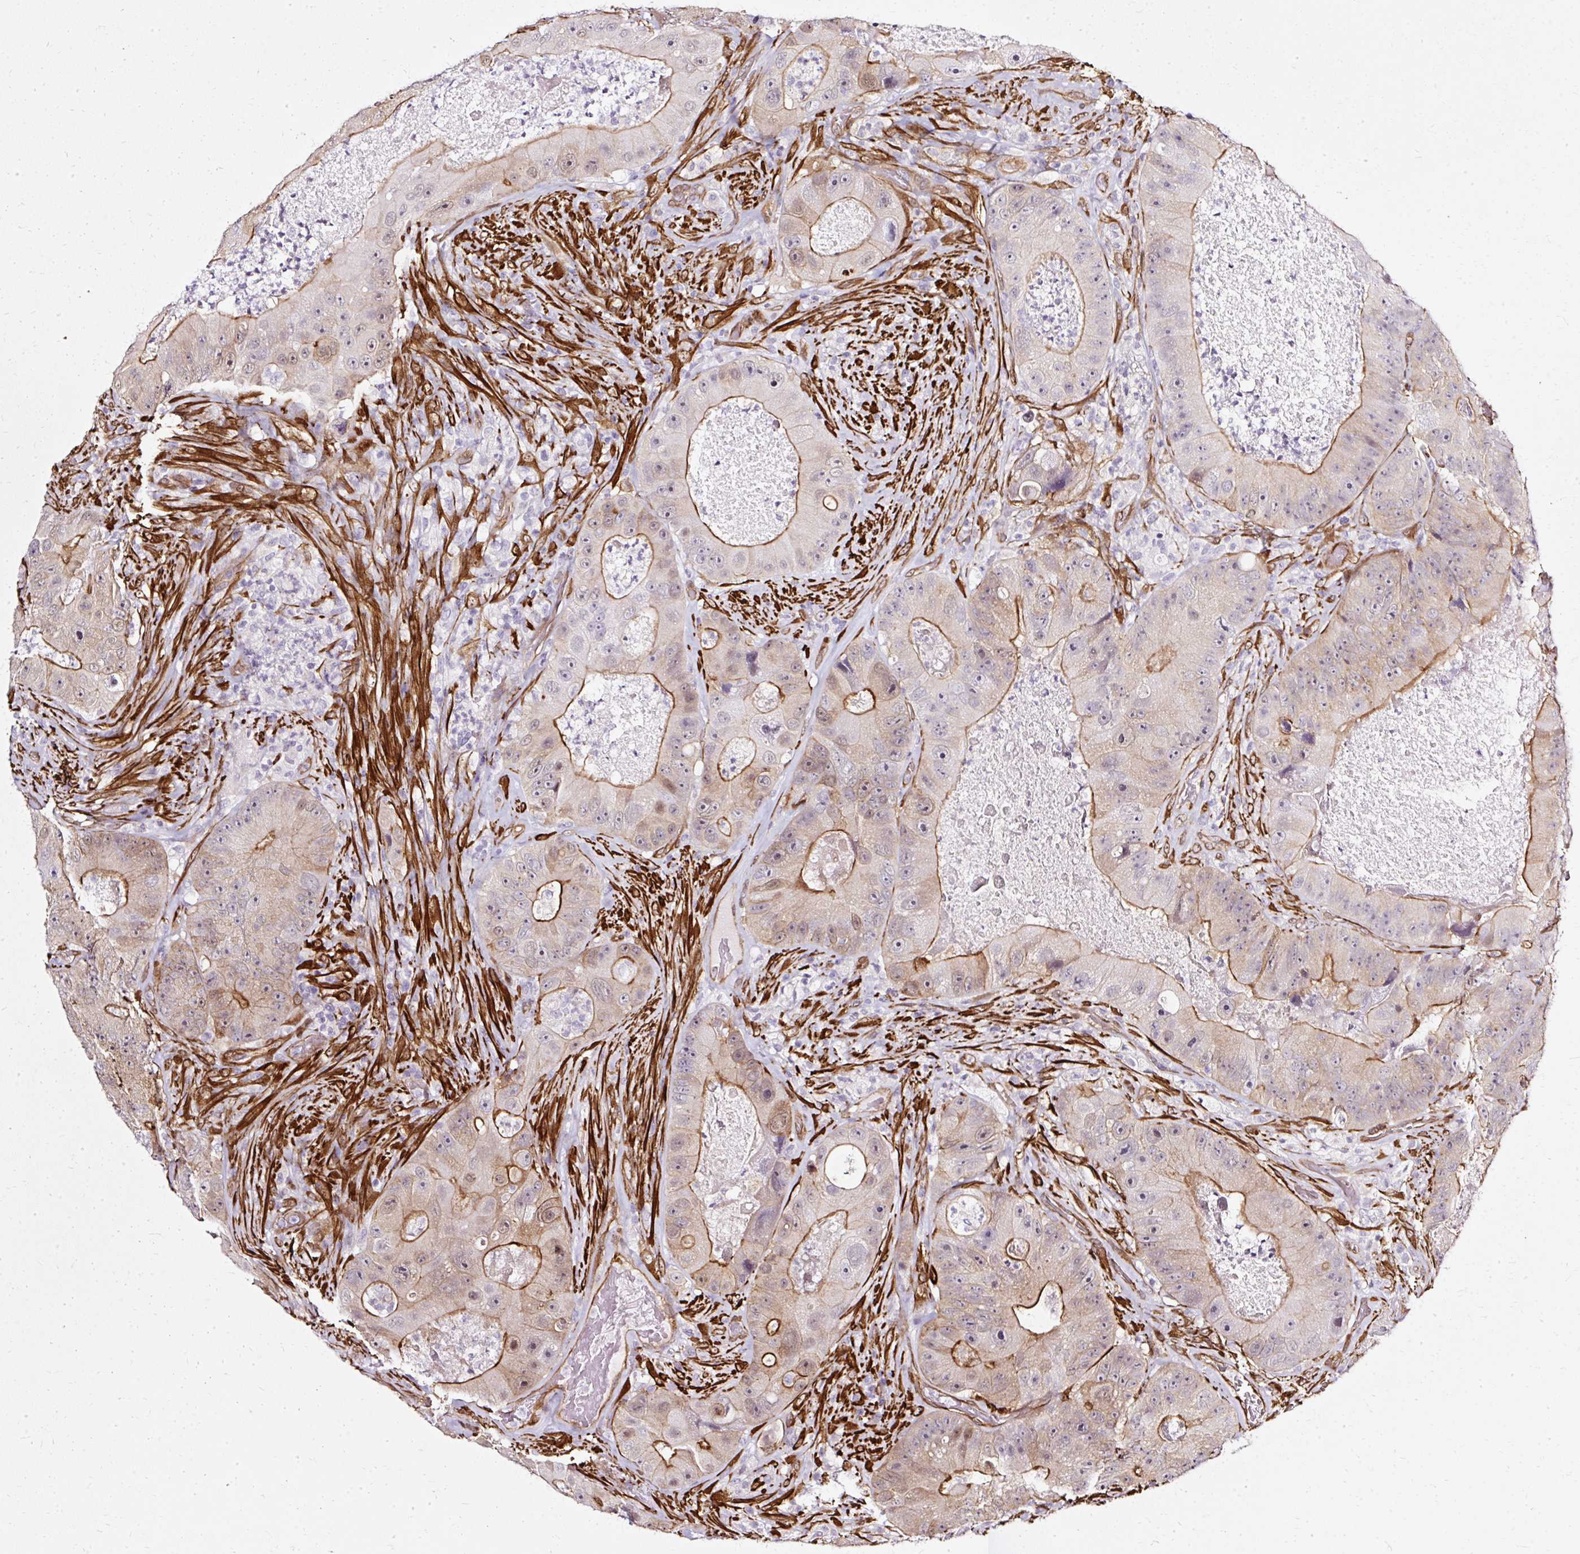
{"staining": {"intensity": "moderate", "quantity": "25%-75%", "location": "cytoplasmic/membranous"}, "tissue": "colorectal cancer", "cell_type": "Tumor cells", "image_type": "cancer", "snomed": [{"axis": "morphology", "description": "Adenocarcinoma, NOS"}, {"axis": "topography", "description": "Colon"}], "caption": "An image showing moderate cytoplasmic/membranous staining in about 25%-75% of tumor cells in colorectal cancer (adenocarcinoma), as visualized by brown immunohistochemical staining.", "gene": "CNN3", "patient": {"sex": "female", "age": 86}}